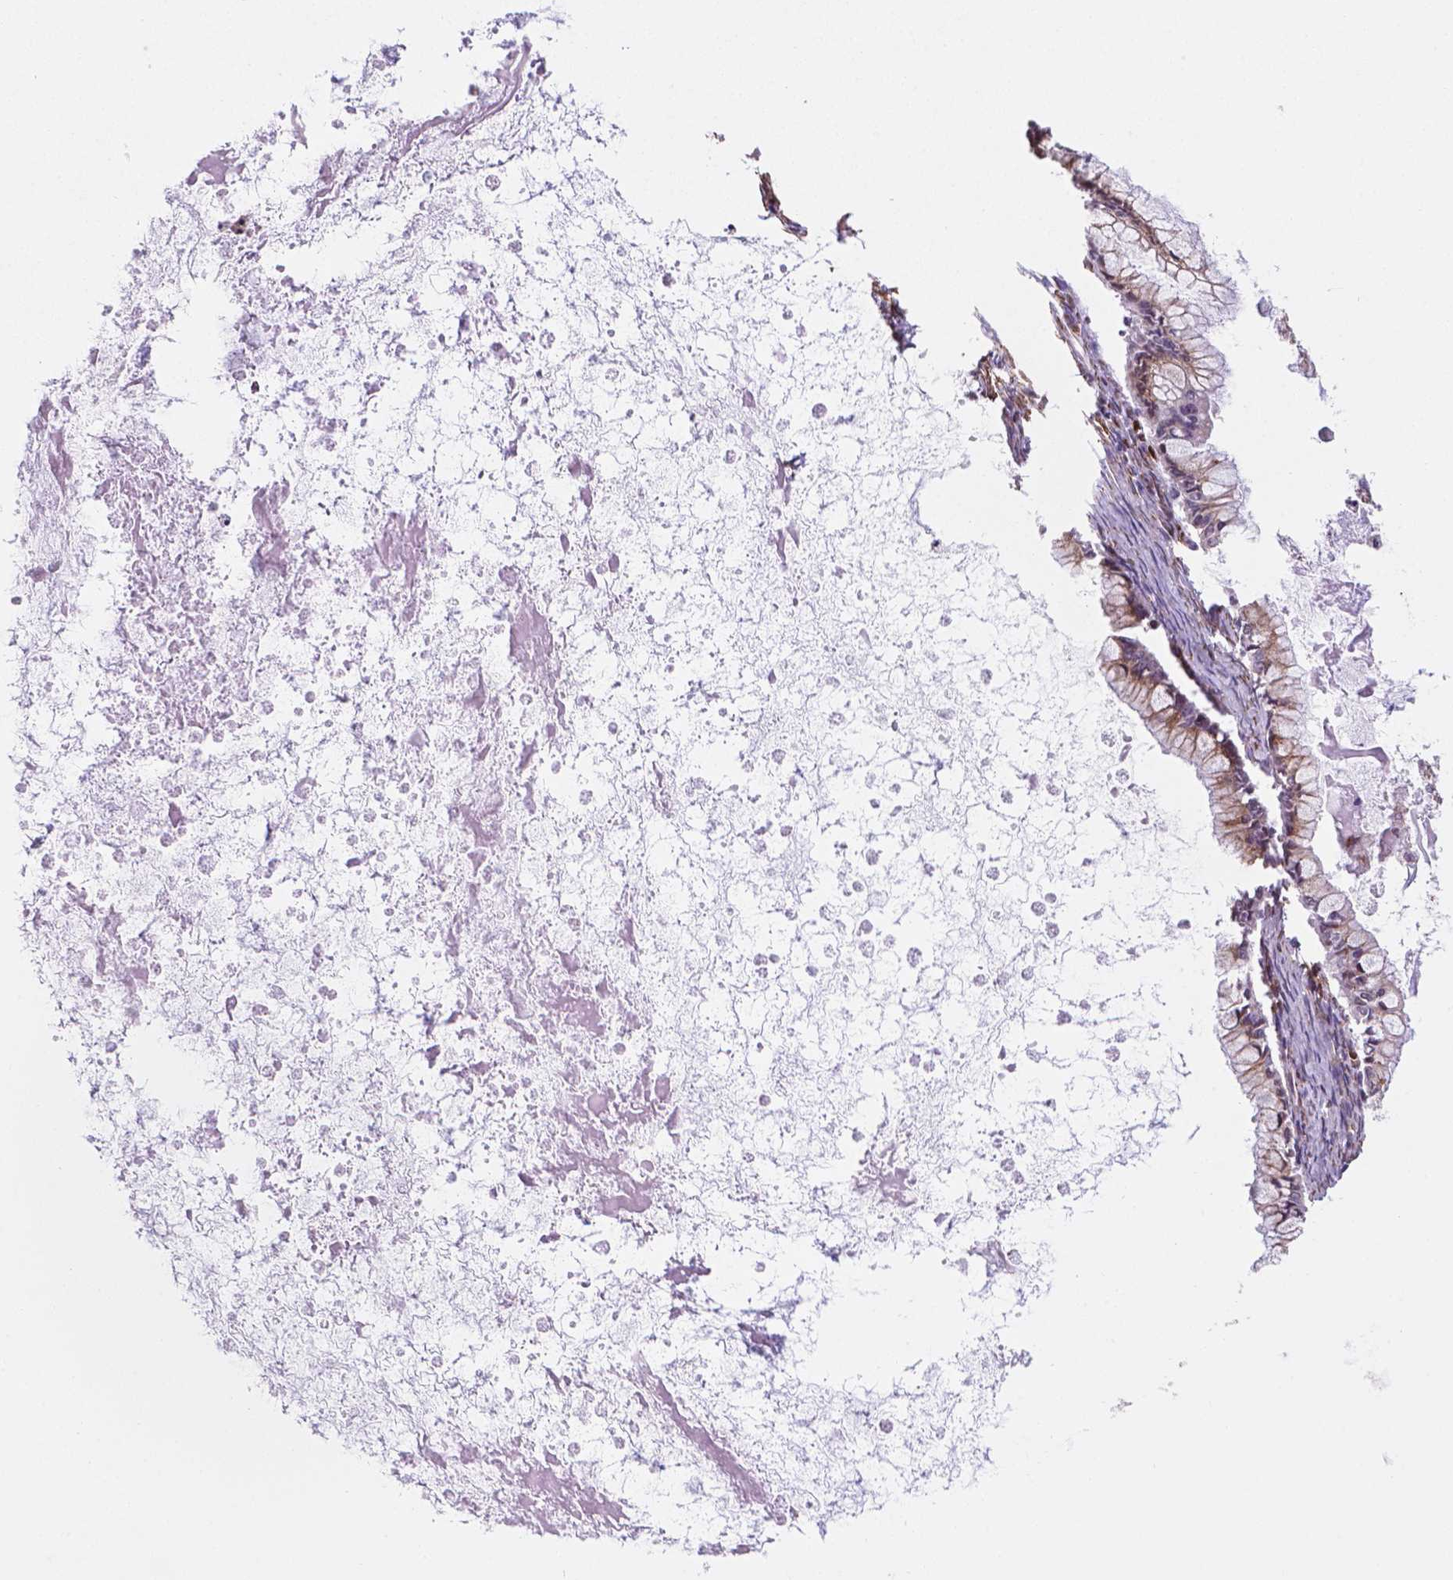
{"staining": {"intensity": "weak", "quantity": "25%-75%", "location": "cytoplasmic/membranous"}, "tissue": "ovarian cancer", "cell_type": "Tumor cells", "image_type": "cancer", "snomed": [{"axis": "morphology", "description": "Cystadenocarcinoma, mucinous, NOS"}, {"axis": "topography", "description": "Ovary"}], "caption": "Immunohistochemical staining of ovarian cancer (mucinous cystadenocarcinoma) shows low levels of weak cytoplasmic/membranous protein positivity in about 25%-75% of tumor cells.", "gene": "FNIP1", "patient": {"sex": "female", "age": 67}}